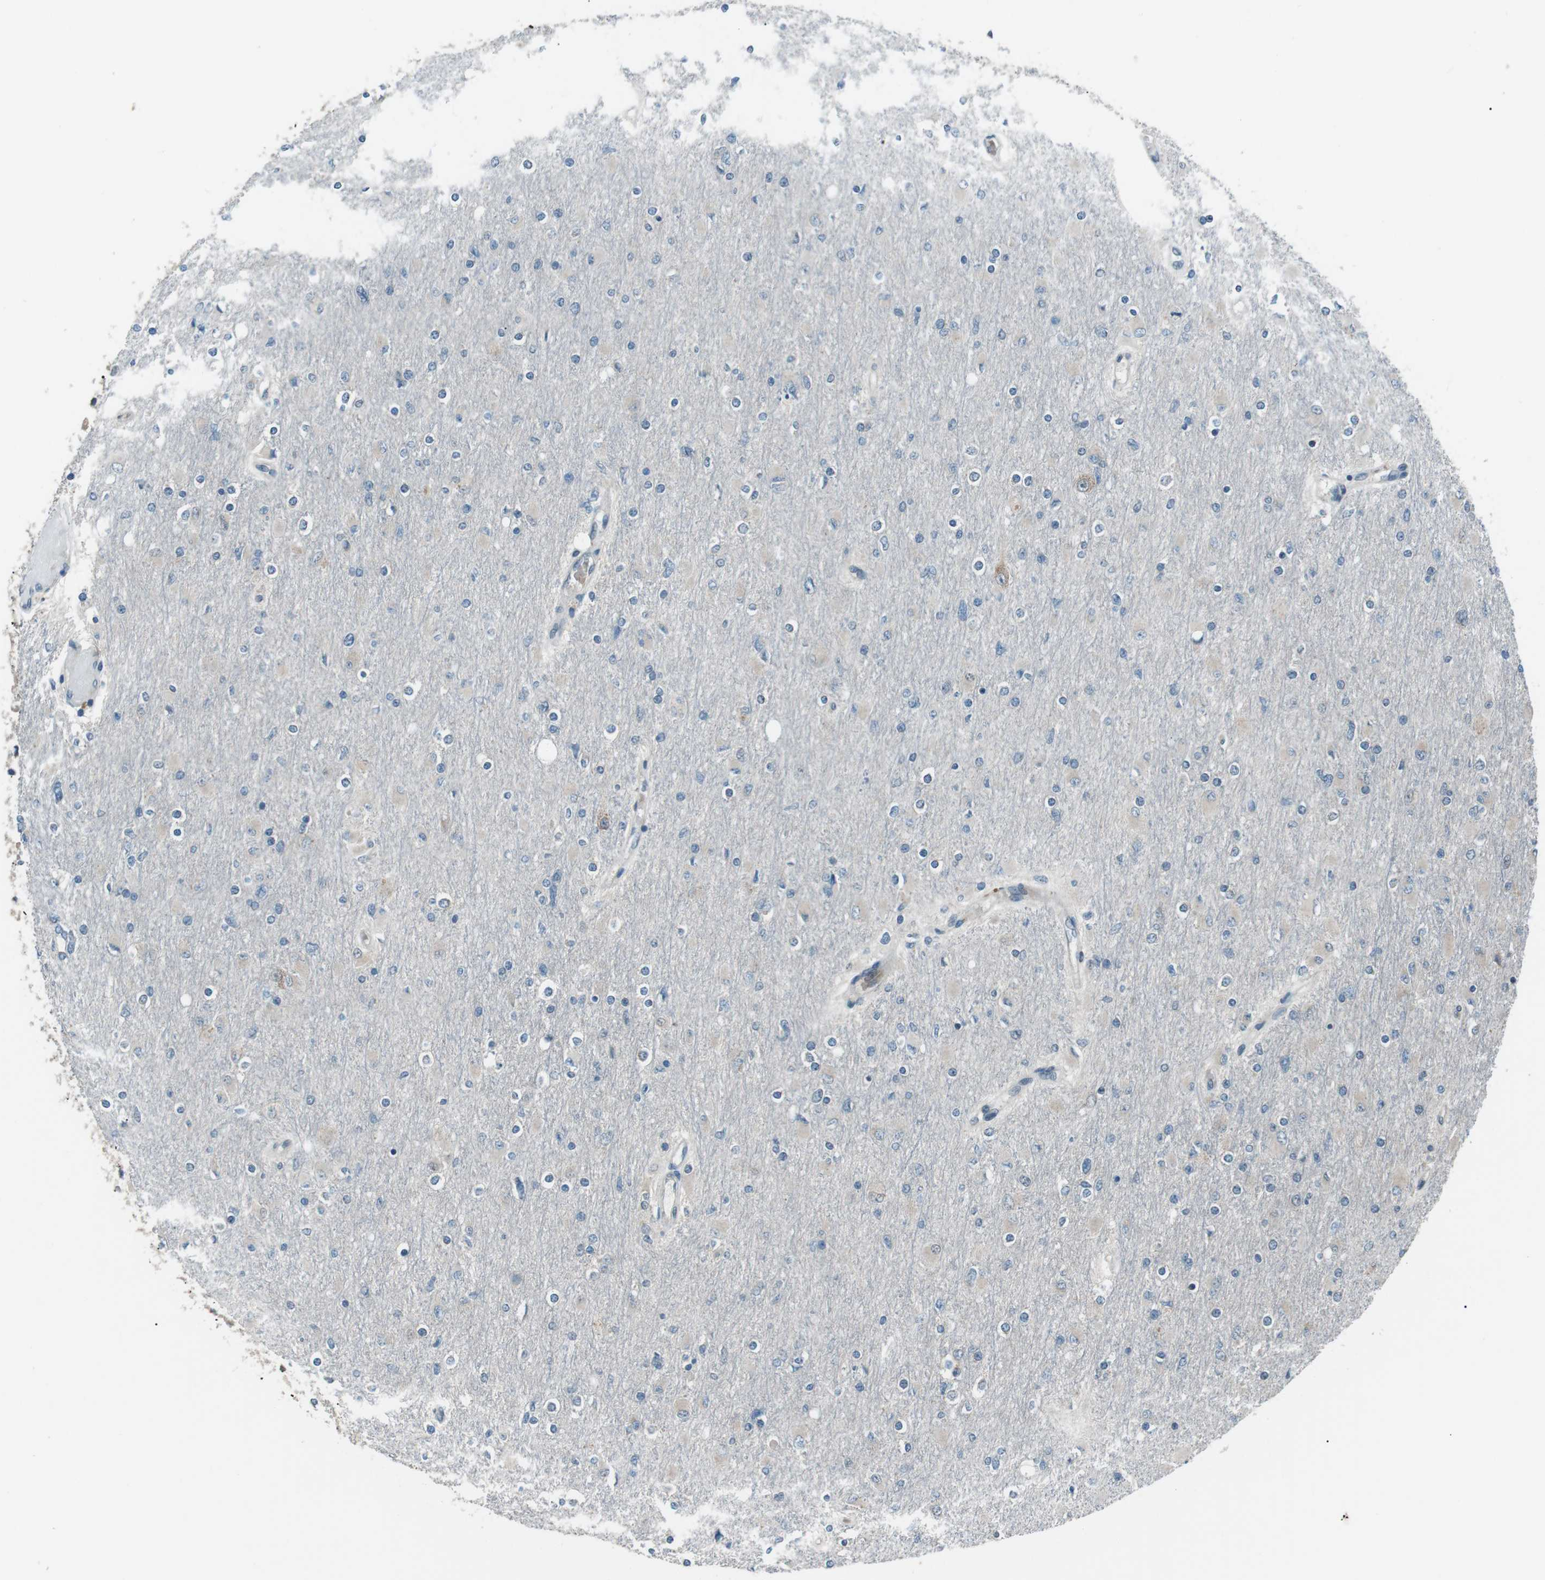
{"staining": {"intensity": "negative", "quantity": "none", "location": "none"}, "tissue": "glioma", "cell_type": "Tumor cells", "image_type": "cancer", "snomed": [{"axis": "morphology", "description": "Glioma, malignant, High grade"}, {"axis": "topography", "description": "Cerebral cortex"}], "caption": "Tumor cells are negative for brown protein staining in malignant glioma (high-grade).", "gene": "LRIG2", "patient": {"sex": "female", "age": 36}}